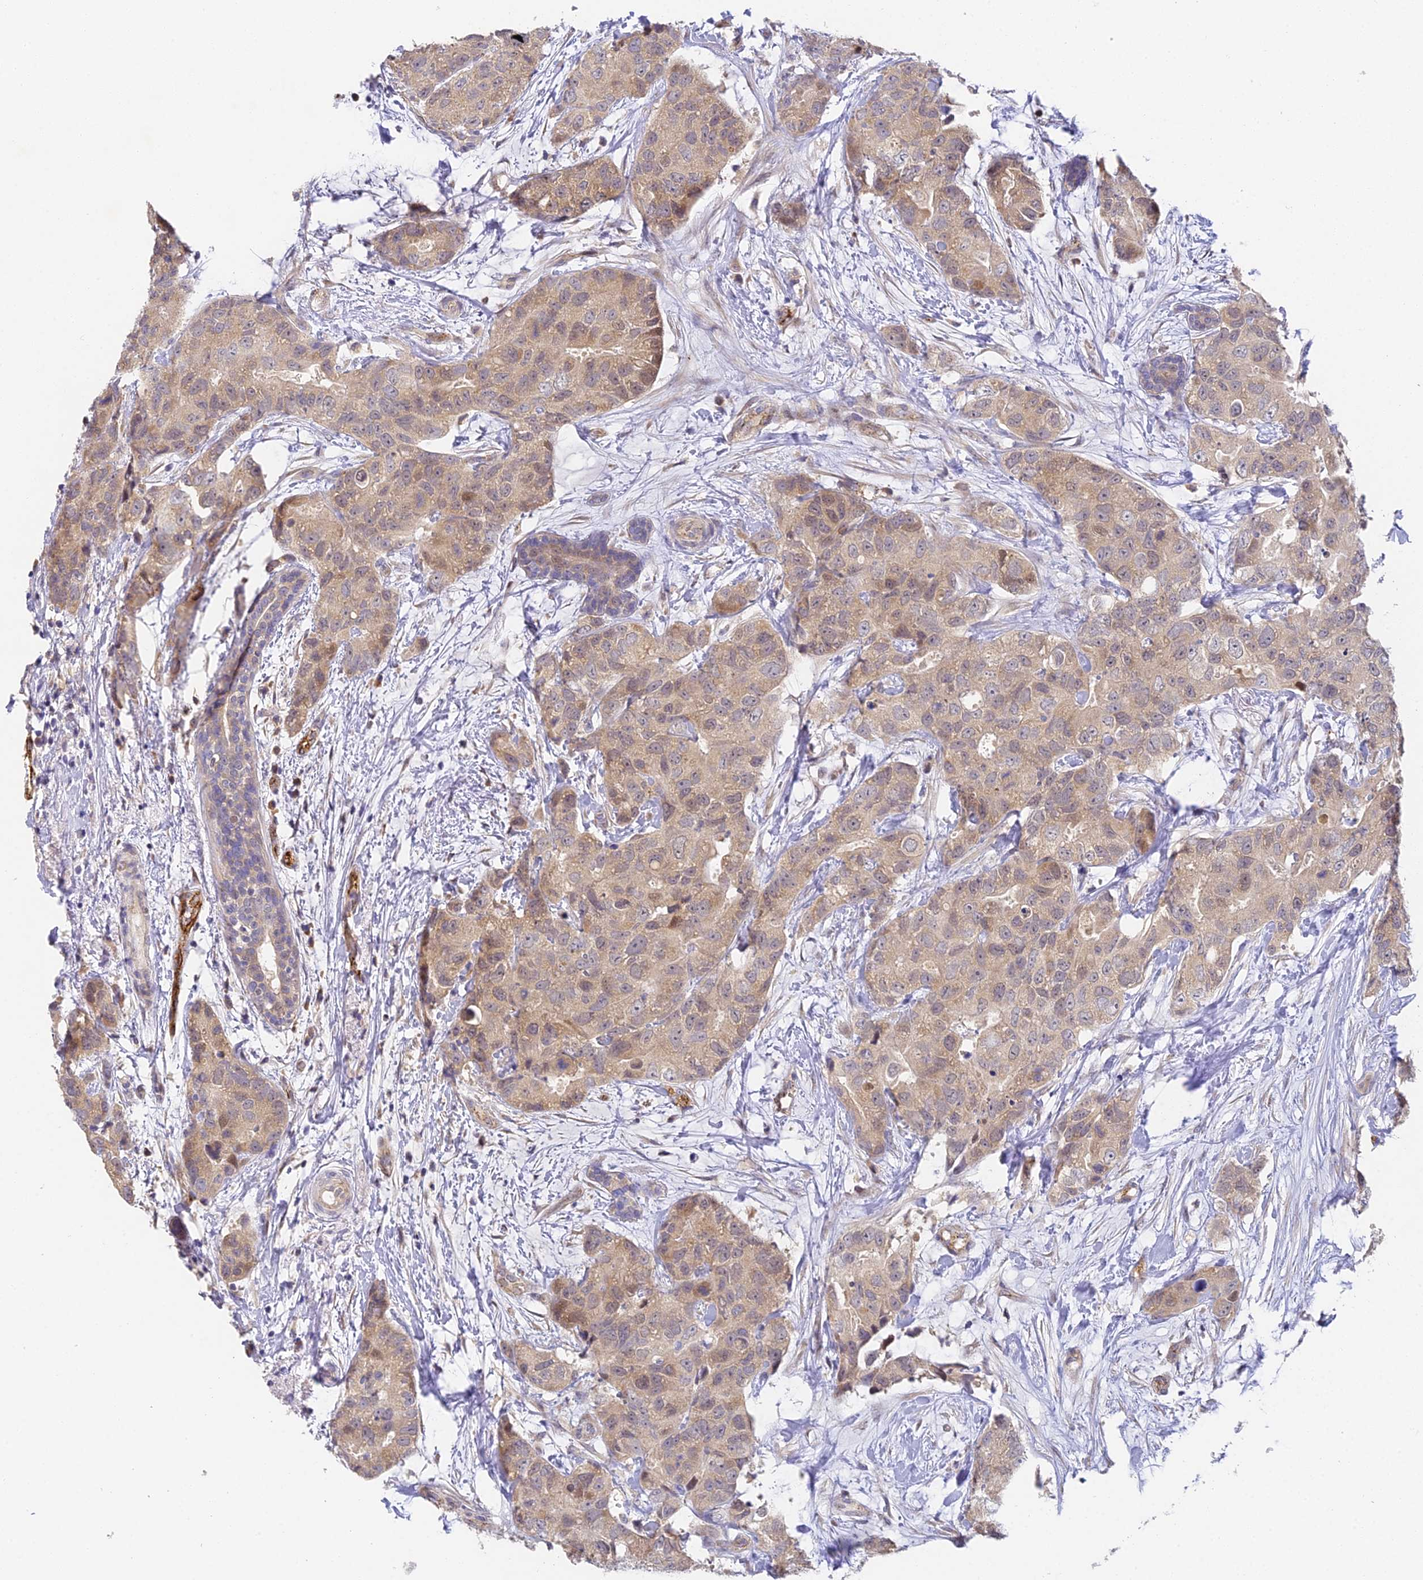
{"staining": {"intensity": "weak", "quantity": "25%-75%", "location": "cytoplasmic/membranous"}, "tissue": "breast cancer", "cell_type": "Tumor cells", "image_type": "cancer", "snomed": [{"axis": "morphology", "description": "Duct carcinoma"}, {"axis": "topography", "description": "Breast"}], "caption": "Weak cytoplasmic/membranous positivity for a protein is present in about 25%-75% of tumor cells of breast cancer using IHC.", "gene": "DNAAF10", "patient": {"sex": "female", "age": 62}}